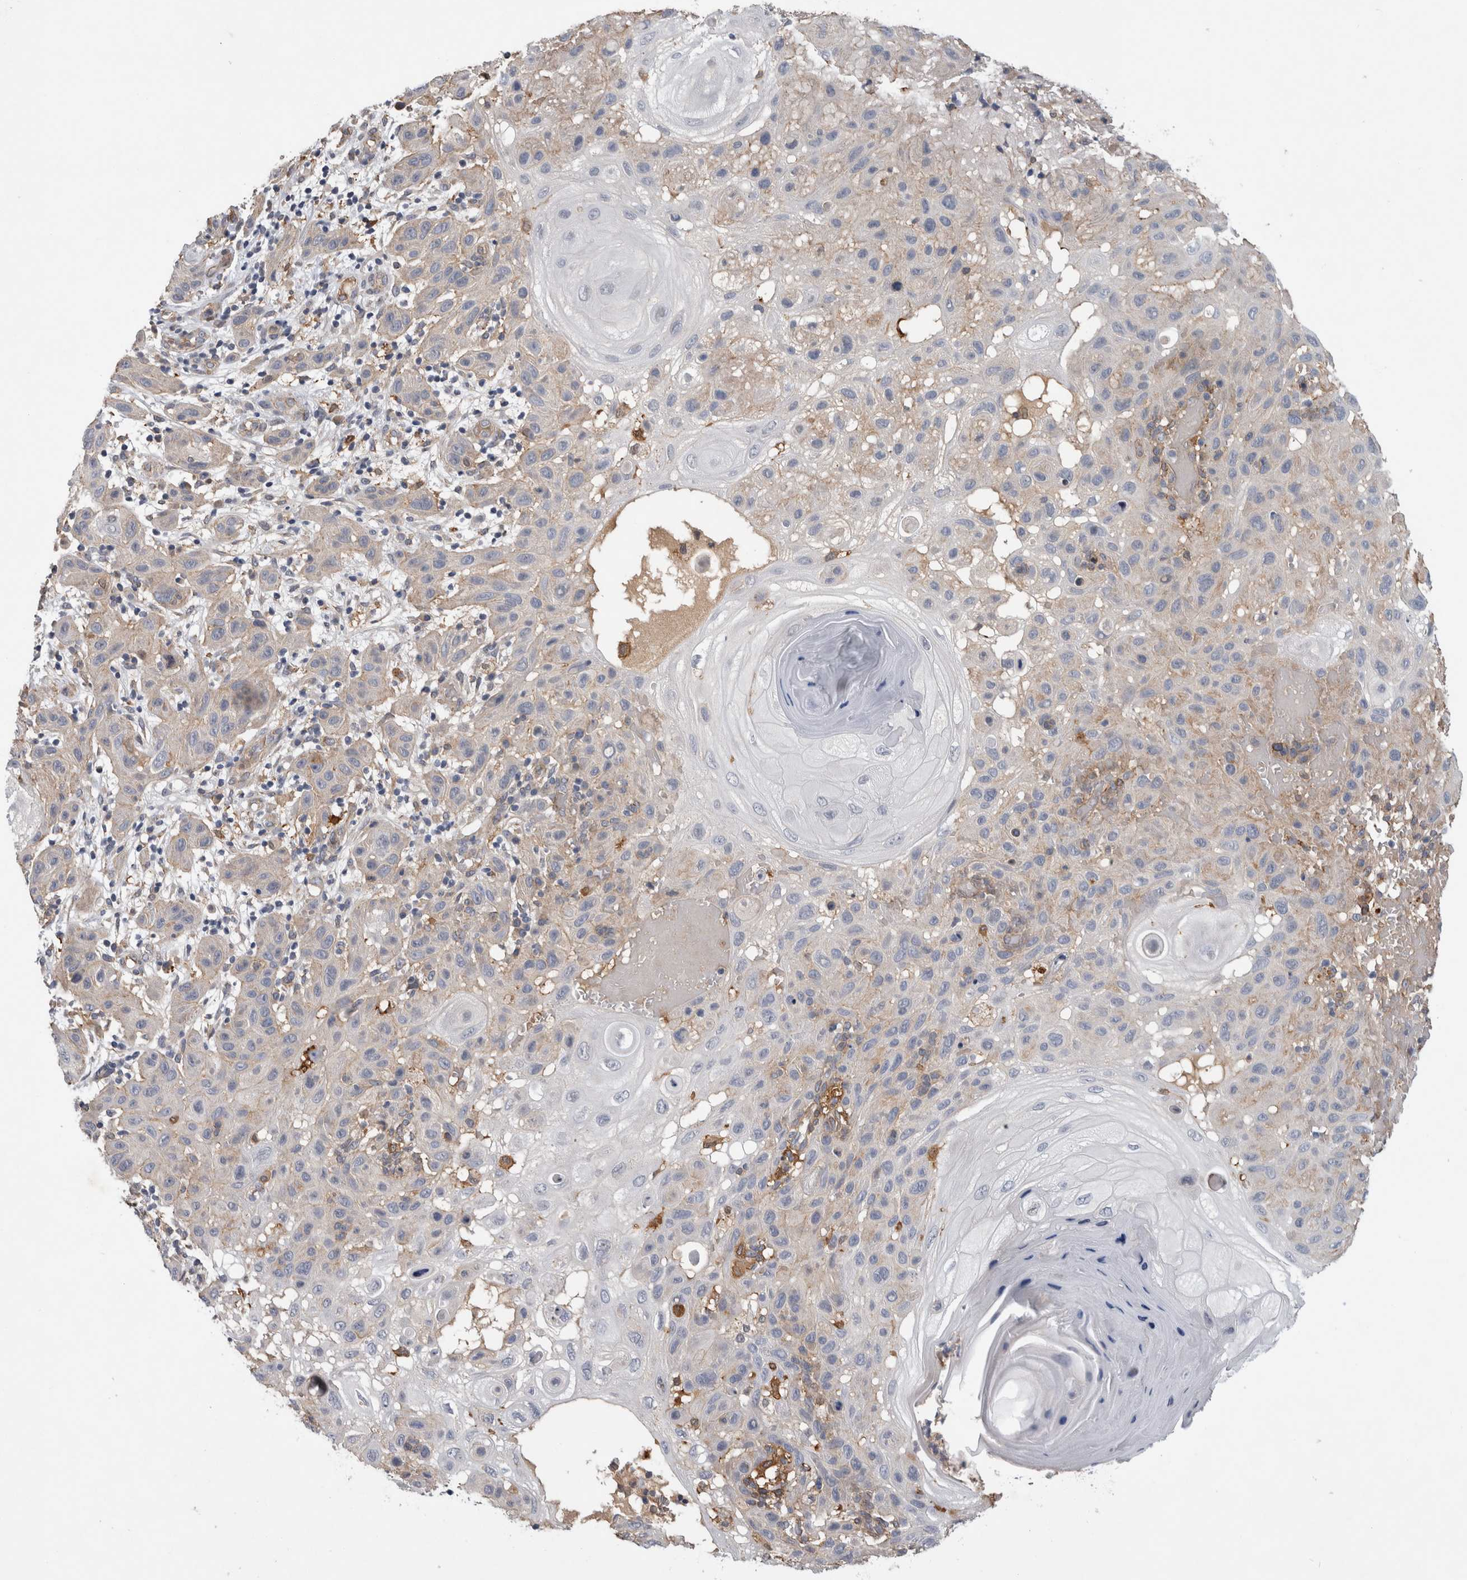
{"staining": {"intensity": "weak", "quantity": "<25%", "location": "cytoplasmic/membranous"}, "tissue": "skin cancer", "cell_type": "Tumor cells", "image_type": "cancer", "snomed": [{"axis": "morphology", "description": "Normal tissue, NOS"}, {"axis": "morphology", "description": "Squamous cell carcinoma, NOS"}, {"axis": "topography", "description": "Skin"}], "caption": "An image of human skin cancer is negative for staining in tumor cells. Brightfield microscopy of immunohistochemistry stained with DAB (brown) and hematoxylin (blue), captured at high magnification.", "gene": "ANKFY1", "patient": {"sex": "female", "age": 96}}